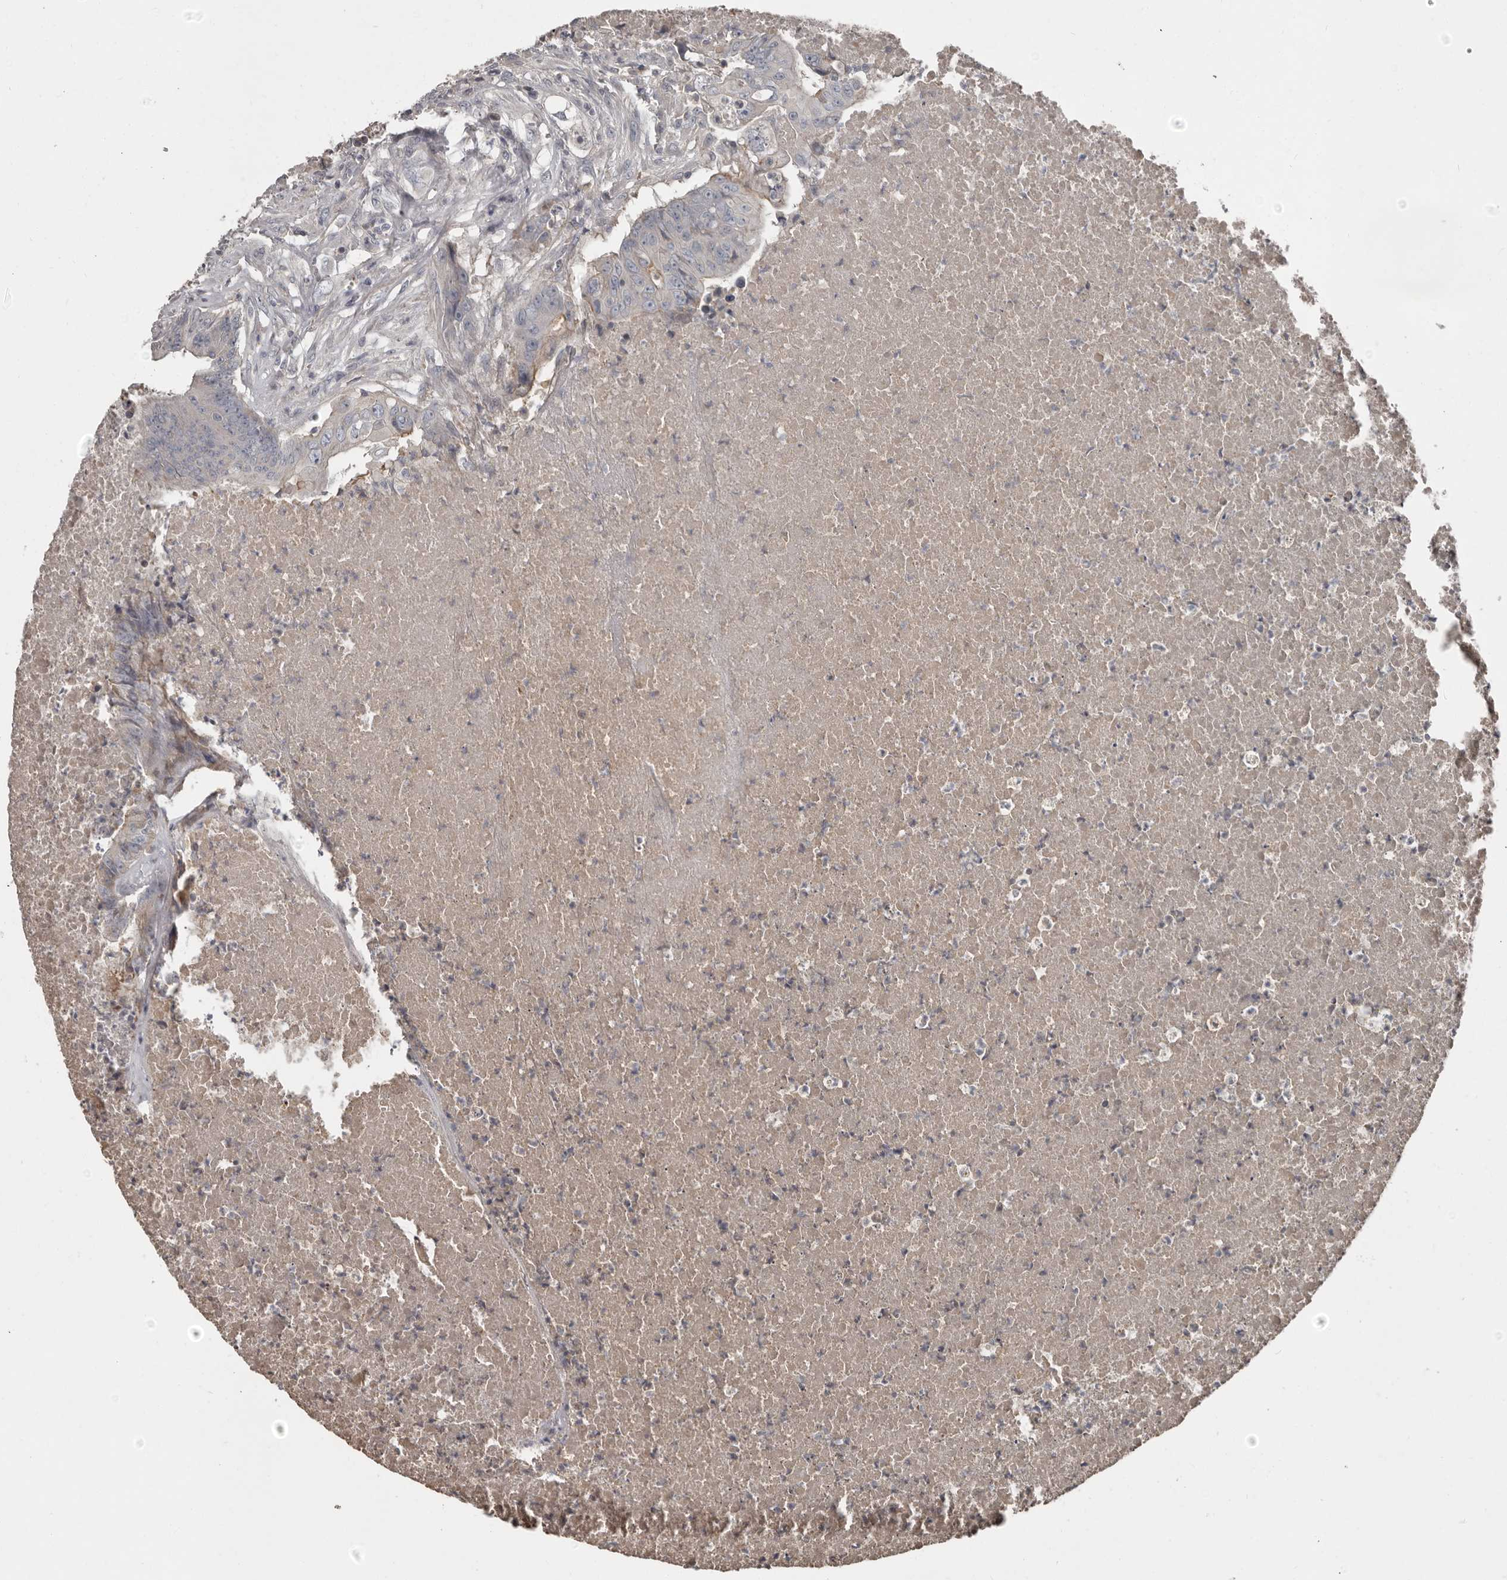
{"staining": {"intensity": "negative", "quantity": "none", "location": "none"}, "tissue": "colorectal cancer", "cell_type": "Tumor cells", "image_type": "cancer", "snomed": [{"axis": "morphology", "description": "Adenocarcinoma, NOS"}, {"axis": "topography", "description": "Colon"}], "caption": "Image shows no protein expression in tumor cells of adenocarcinoma (colorectal) tissue.", "gene": "CA6", "patient": {"sex": "male", "age": 87}}